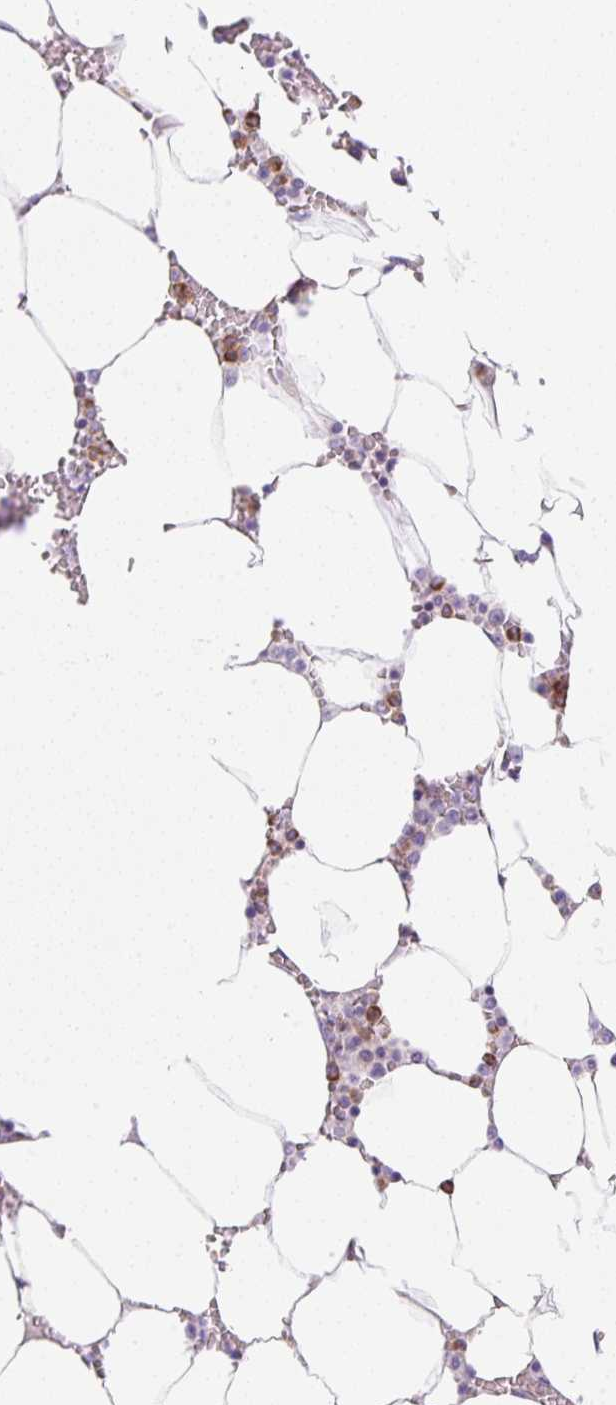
{"staining": {"intensity": "moderate", "quantity": "25%-75%", "location": "cytoplasmic/membranous"}, "tissue": "bone marrow", "cell_type": "Hematopoietic cells", "image_type": "normal", "snomed": [{"axis": "morphology", "description": "Normal tissue, NOS"}, {"axis": "topography", "description": "Bone marrow"}], "caption": "High-magnification brightfield microscopy of unremarkable bone marrow stained with DAB (3,3'-diaminobenzidine) (brown) and counterstained with hematoxylin (blue). hematopoietic cells exhibit moderate cytoplasmic/membranous expression is appreciated in about25%-75% of cells. The protein is stained brown, and the nuclei are stained in blue (DAB (3,3'-diaminobenzidine) IHC with brightfield microscopy, high magnification).", "gene": "OMA1", "patient": {"sex": "male", "age": 64}}